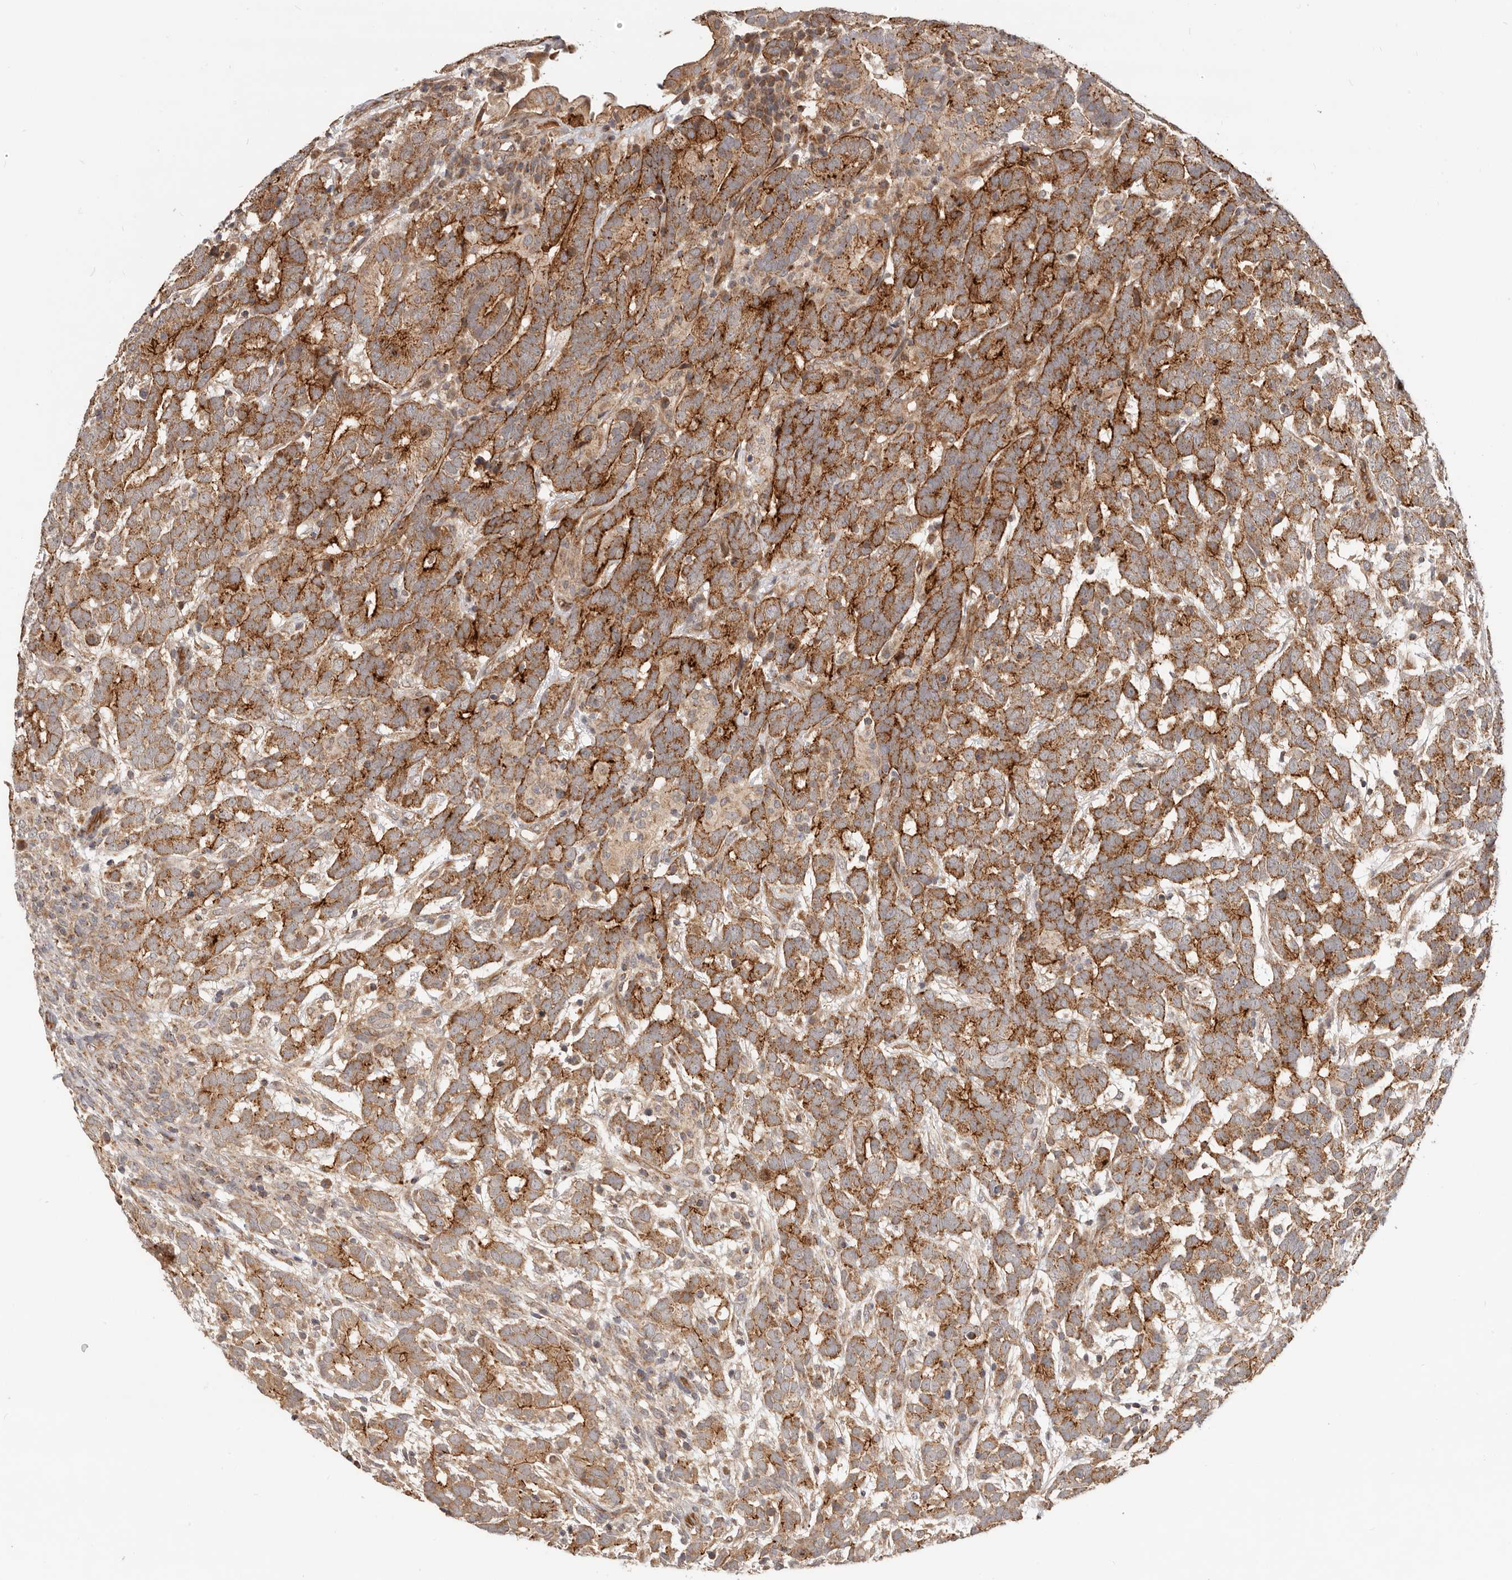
{"staining": {"intensity": "strong", "quantity": ">75%", "location": "cytoplasmic/membranous"}, "tissue": "testis cancer", "cell_type": "Tumor cells", "image_type": "cancer", "snomed": [{"axis": "morphology", "description": "Carcinoma, Embryonal, NOS"}, {"axis": "topography", "description": "Testis"}], "caption": "Immunohistochemistry histopathology image of neoplastic tissue: embryonal carcinoma (testis) stained using IHC reveals high levels of strong protein expression localized specifically in the cytoplasmic/membranous of tumor cells, appearing as a cytoplasmic/membranous brown color.", "gene": "USP49", "patient": {"sex": "male", "age": 26}}